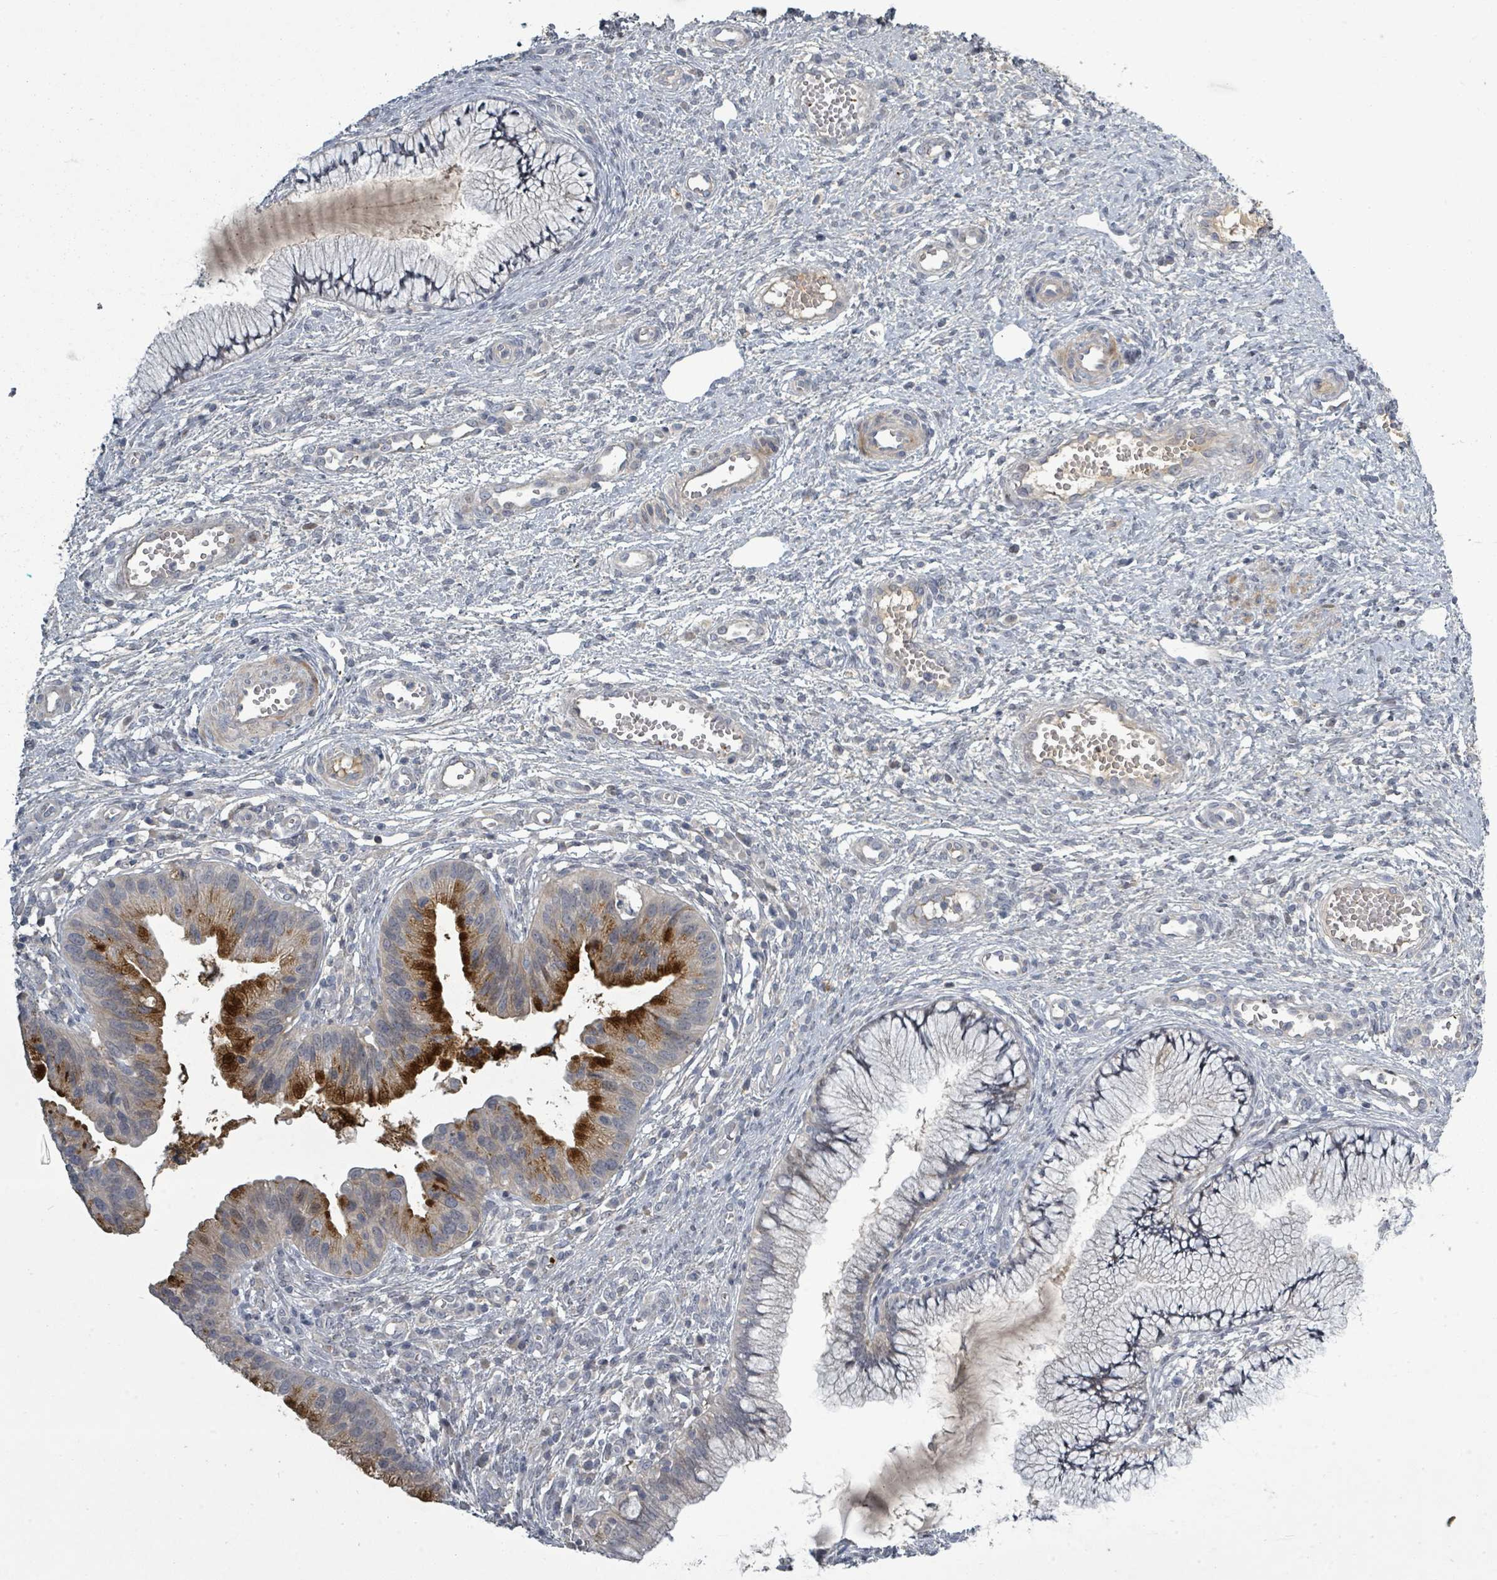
{"staining": {"intensity": "strong", "quantity": "<25%", "location": "cytoplasmic/membranous"}, "tissue": "cervical cancer", "cell_type": "Tumor cells", "image_type": "cancer", "snomed": [{"axis": "morphology", "description": "Adenocarcinoma, NOS"}, {"axis": "topography", "description": "Cervix"}], "caption": "Cervical cancer (adenocarcinoma) stained for a protein displays strong cytoplasmic/membranous positivity in tumor cells.", "gene": "LEFTY2", "patient": {"sex": "female", "age": 34}}